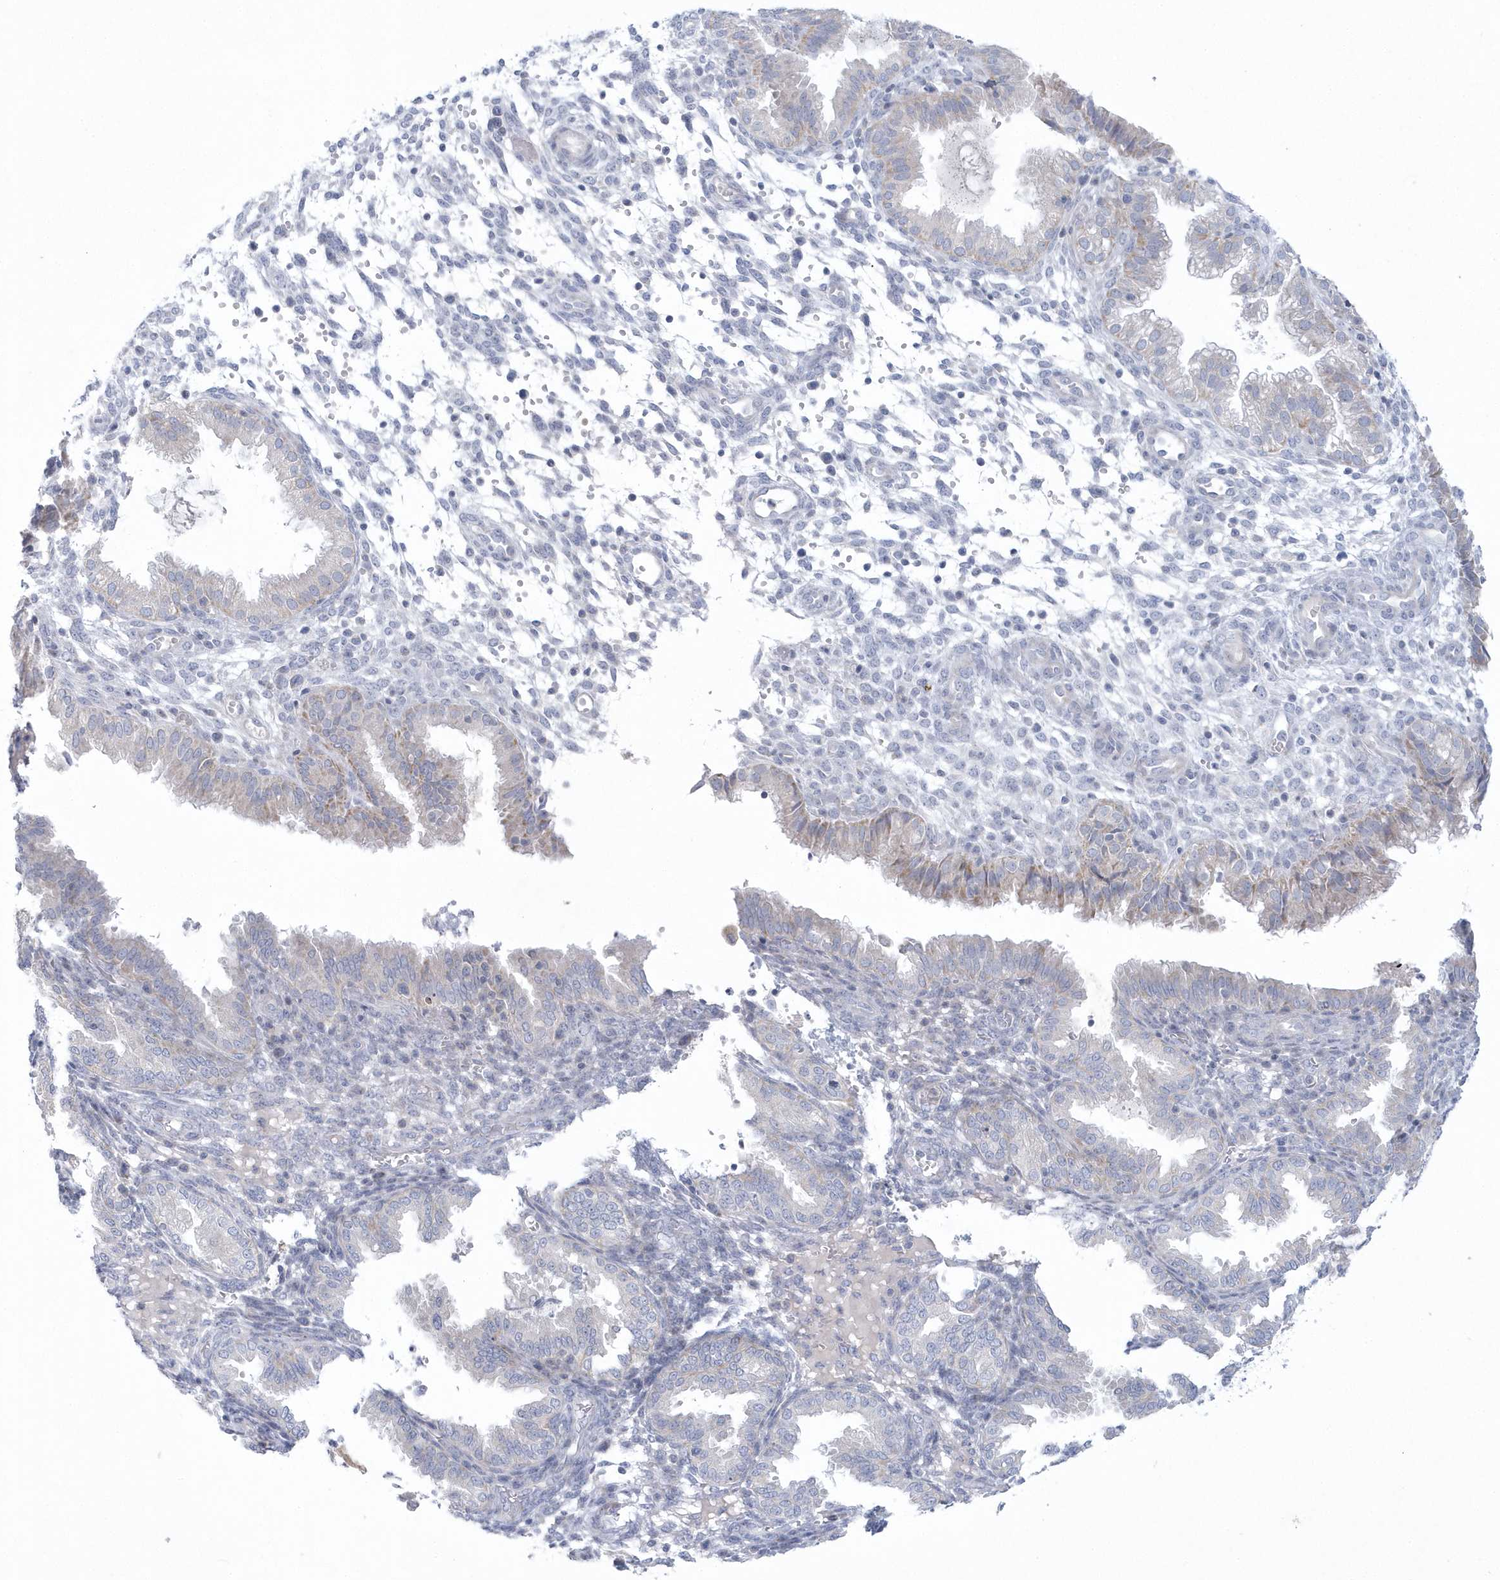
{"staining": {"intensity": "negative", "quantity": "none", "location": "none"}, "tissue": "endometrium", "cell_type": "Cells in endometrial stroma", "image_type": "normal", "snomed": [{"axis": "morphology", "description": "Normal tissue, NOS"}, {"axis": "topography", "description": "Endometrium"}], "caption": "Human endometrium stained for a protein using IHC displays no positivity in cells in endometrial stroma.", "gene": "NIPAL1", "patient": {"sex": "female", "age": 33}}